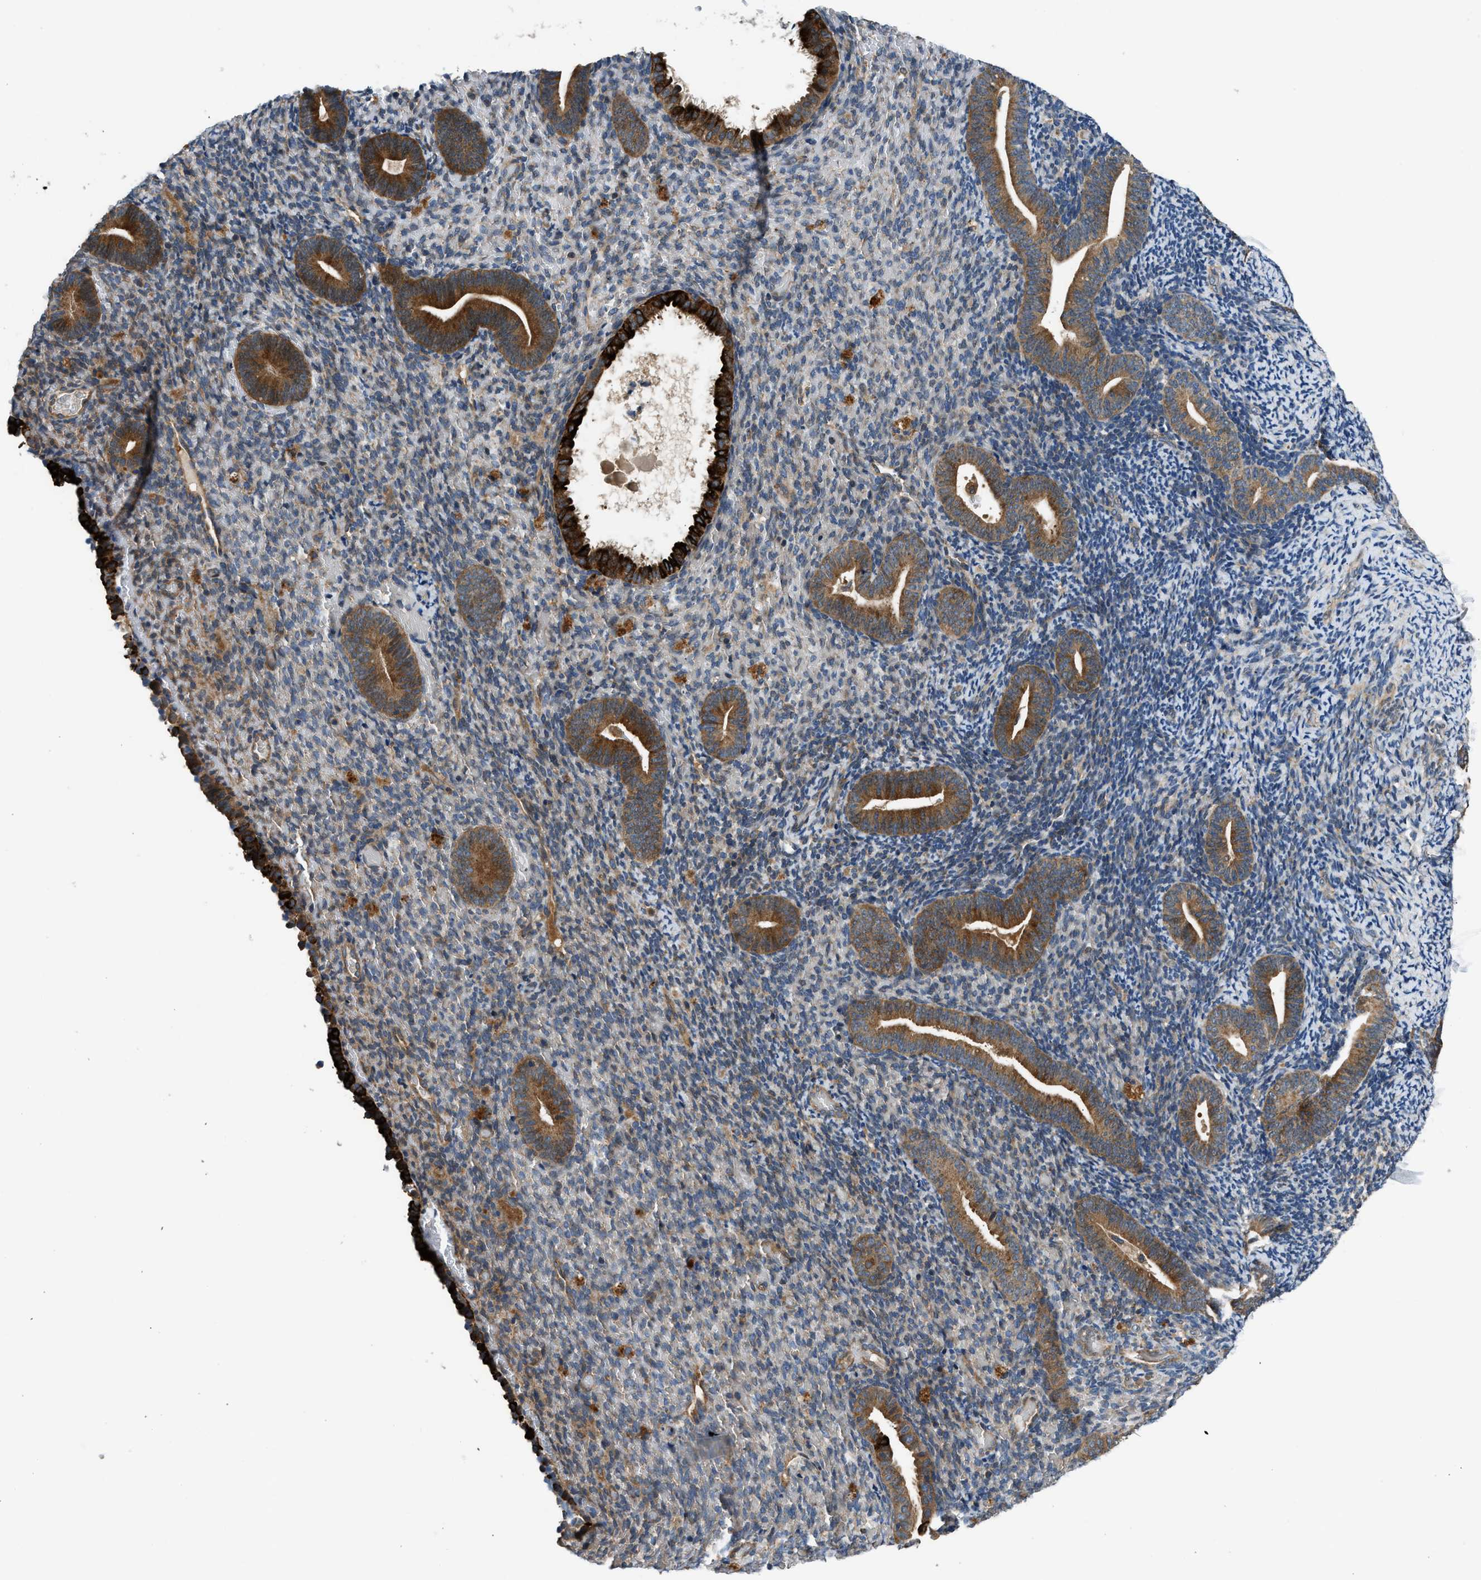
{"staining": {"intensity": "negative", "quantity": "none", "location": "none"}, "tissue": "endometrium", "cell_type": "Cells in endometrial stroma", "image_type": "normal", "snomed": [{"axis": "morphology", "description": "Normal tissue, NOS"}, {"axis": "topography", "description": "Endometrium"}], "caption": "This is an IHC photomicrograph of normal endometrium. There is no staining in cells in endometrial stroma.", "gene": "IL3RA", "patient": {"sex": "female", "age": 51}}